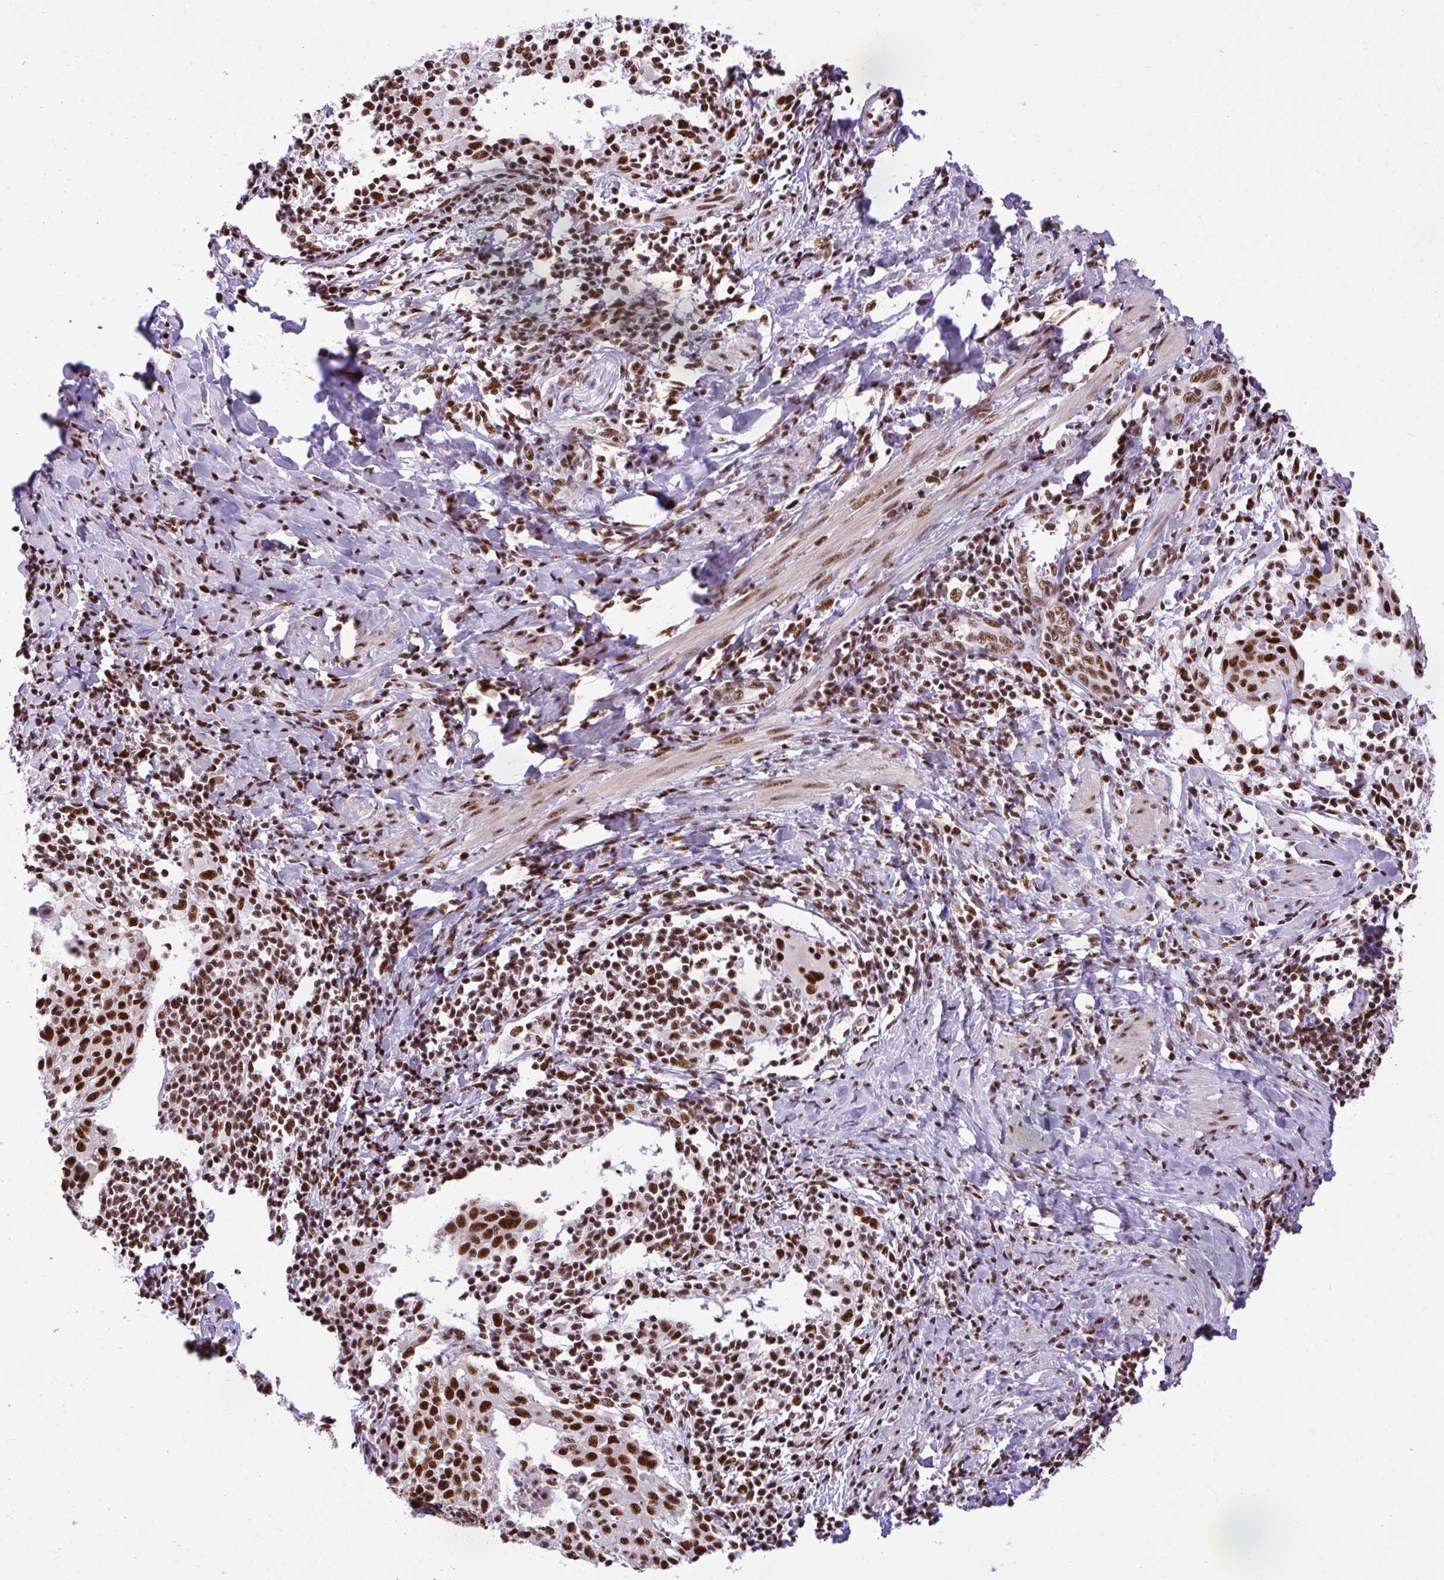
{"staining": {"intensity": "strong", "quantity": ">75%", "location": "nuclear"}, "tissue": "cervical cancer", "cell_type": "Tumor cells", "image_type": "cancer", "snomed": [{"axis": "morphology", "description": "Squamous cell carcinoma, NOS"}, {"axis": "topography", "description": "Cervix"}], "caption": "Immunohistochemical staining of human cervical squamous cell carcinoma exhibits high levels of strong nuclear expression in approximately >75% of tumor cells. (DAB (3,3'-diaminobenzidine) IHC with brightfield microscopy, high magnification).", "gene": "PRPF19", "patient": {"sex": "female", "age": 52}}